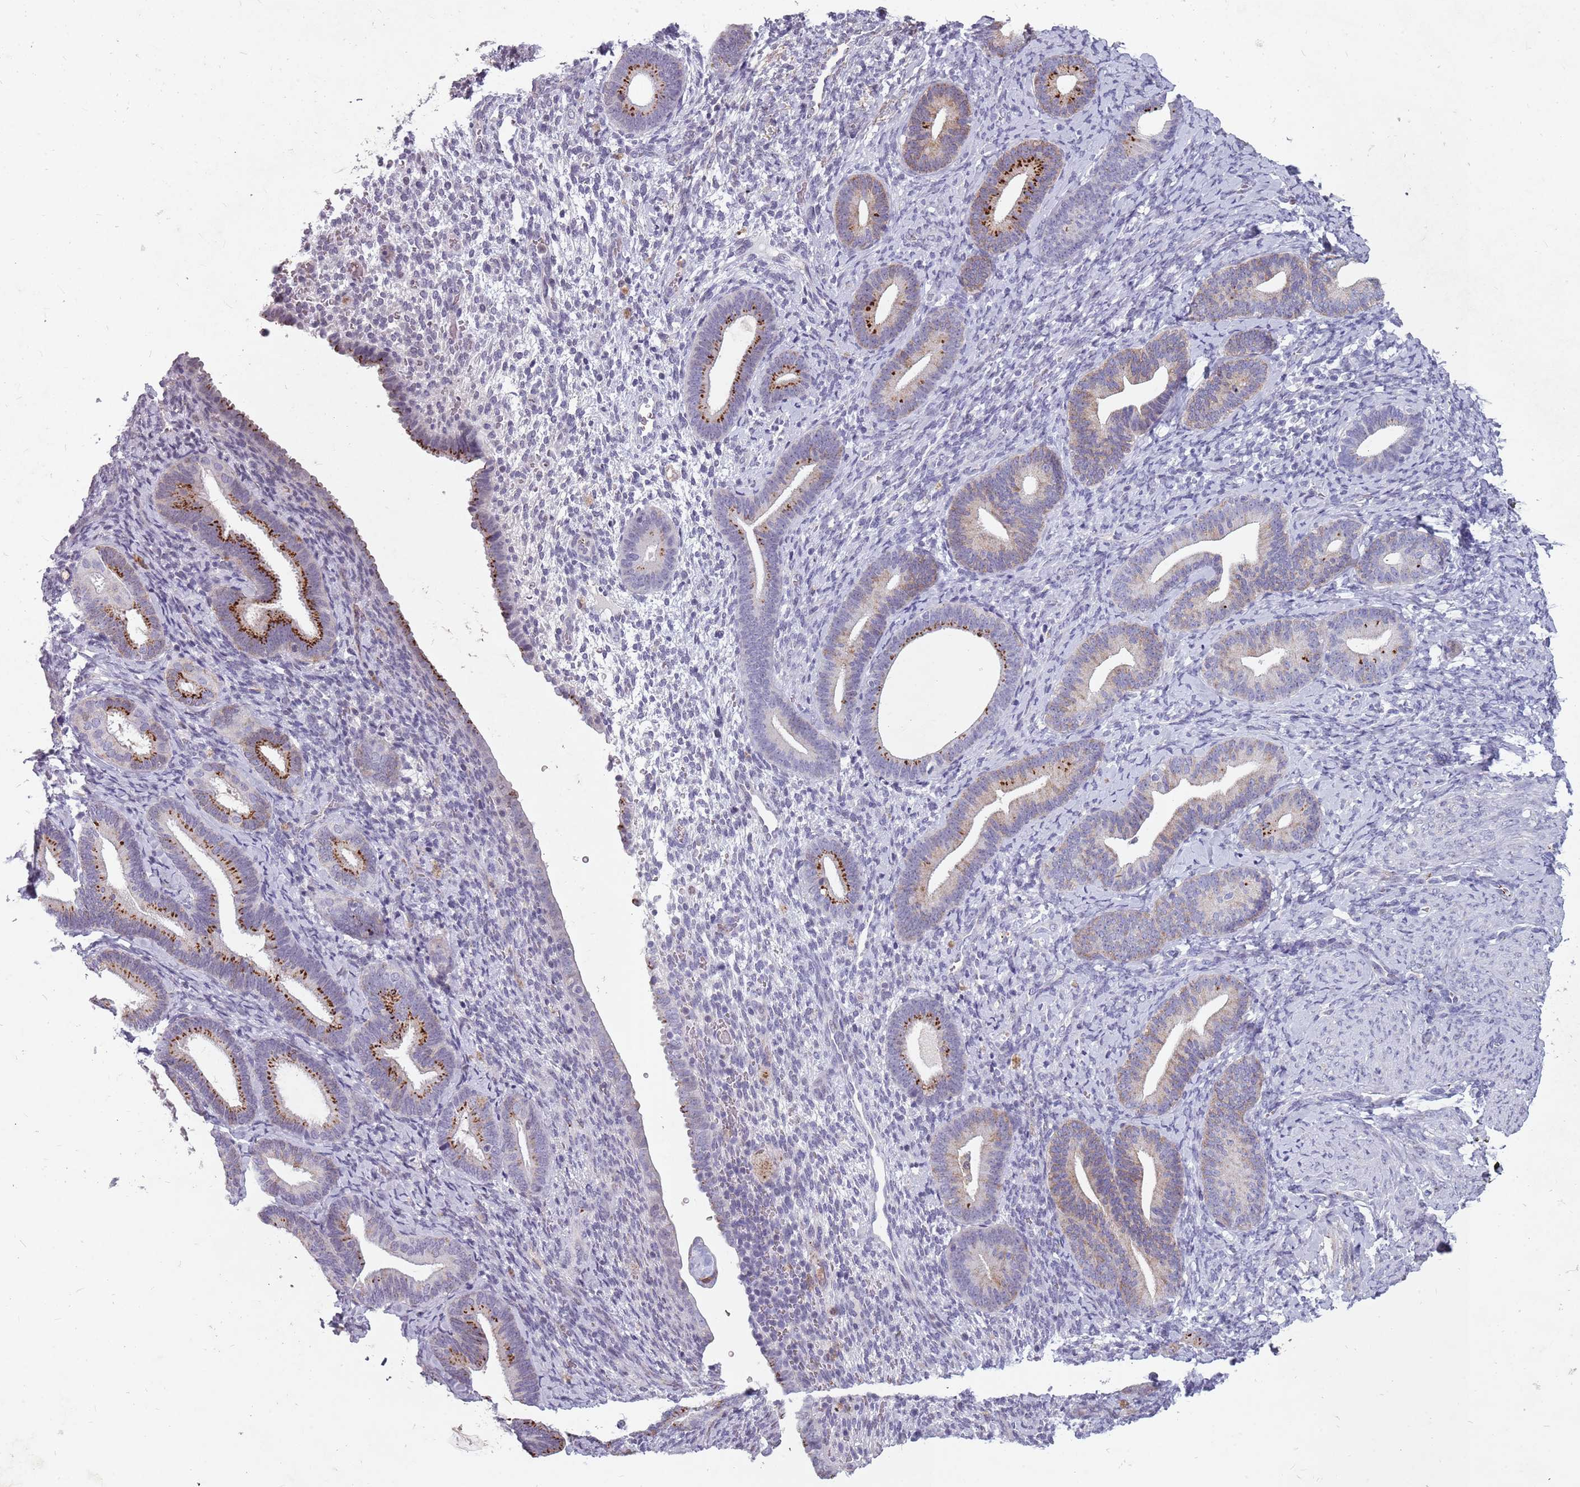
{"staining": {"intensity": "negative", "quantity": "none", "location": "none"}, "tissue": "endometrium", "cell_type": "Cells in endometrial stroma", "image_type": "normal", "snomed": [{"axis": "morphology", "description": "Normal tissue, NOS"}, {"axis": "topography", "description": "Endometrium"}], "caption": "Endometrium stained for a protein using immunohistochemistry exhibits no positivity cells in endometrial stroma.", "gene": "NEK6", "patient": {"sex": "female", "age": 65}}